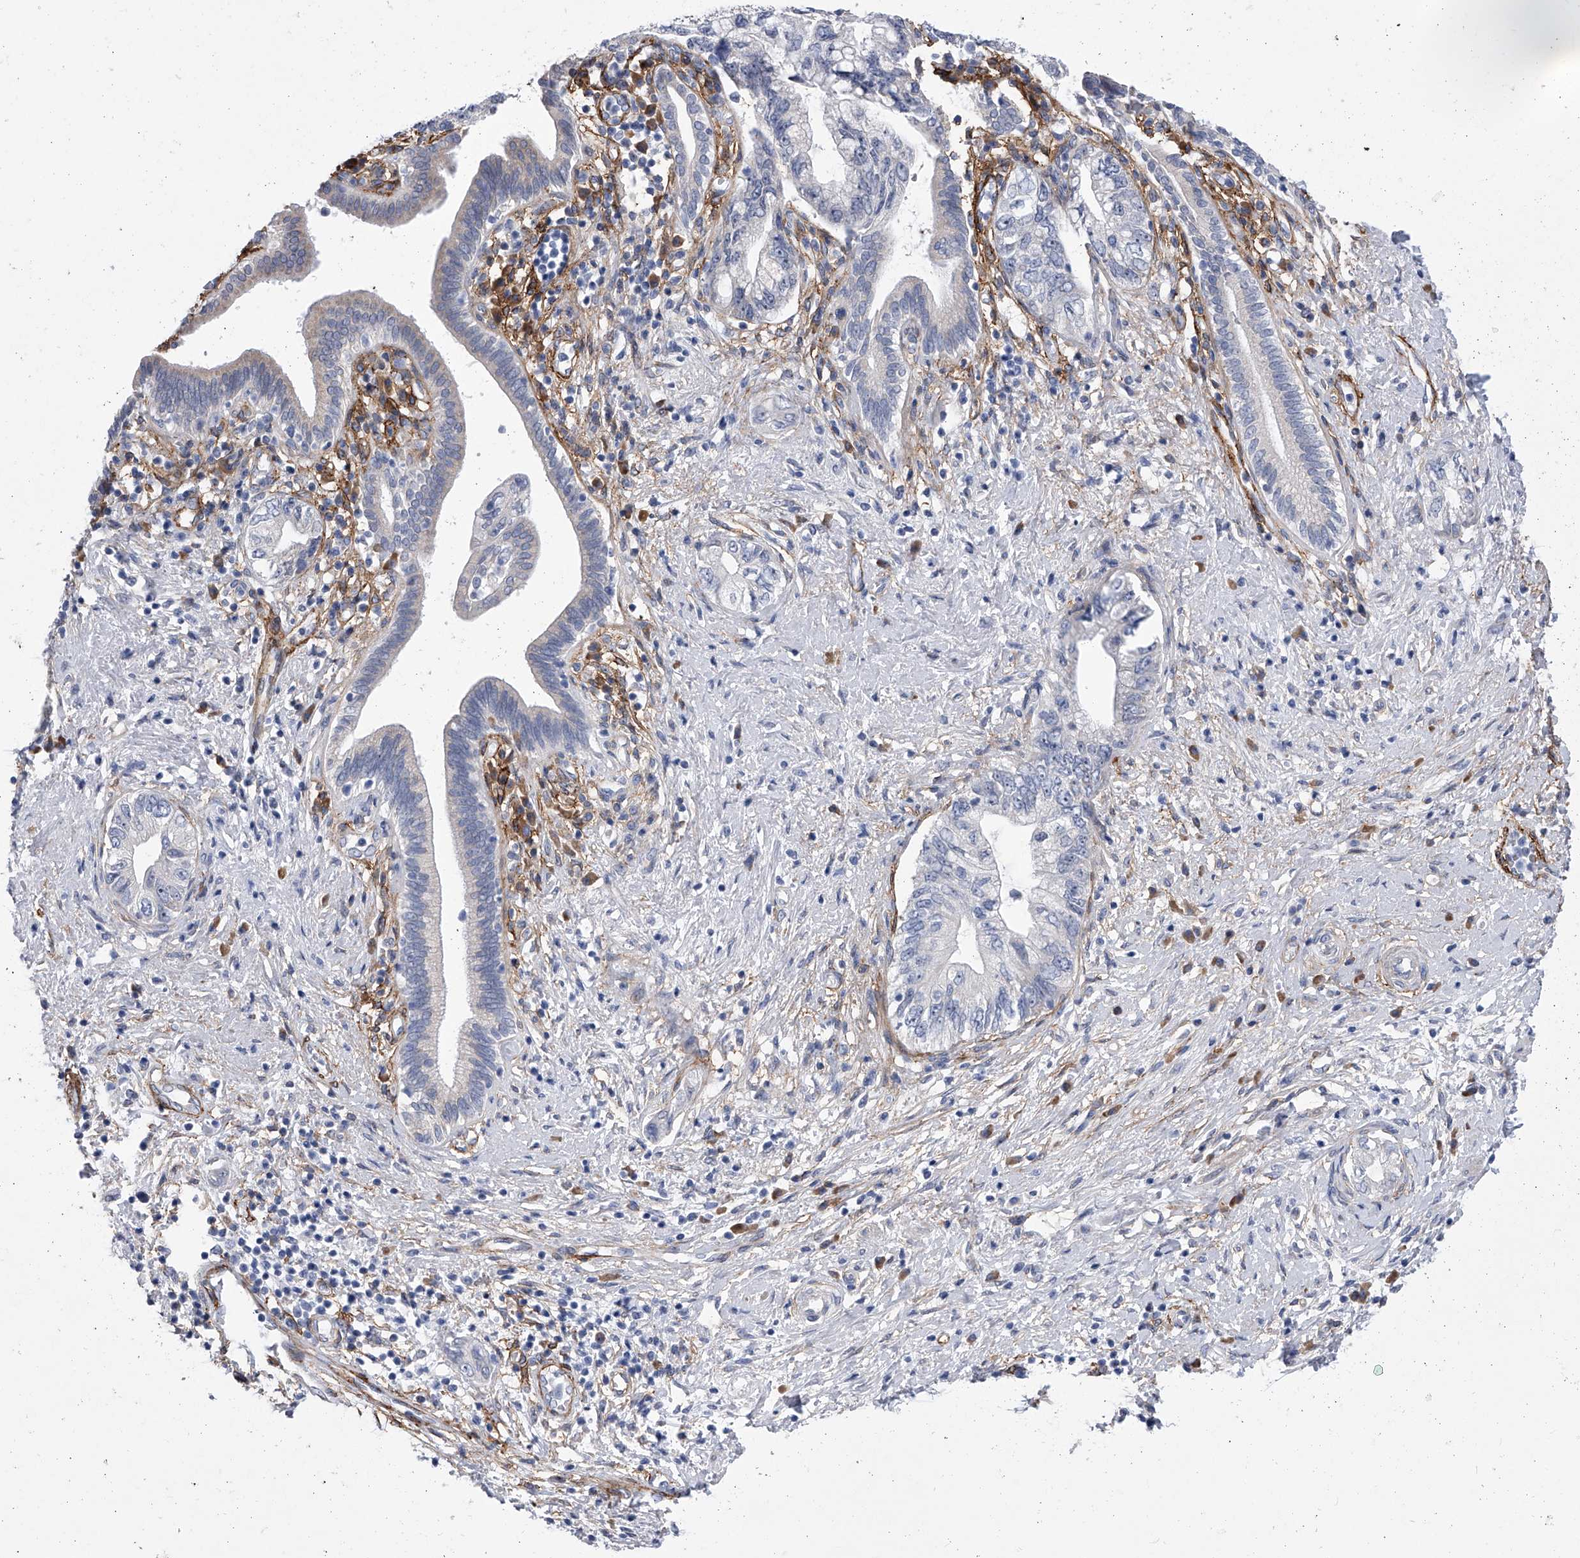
{"staining": {"intensity": "negative", "quantity": "none", "location": "none"}, "tissue": "pancreatic cancer", "cell_type": "Tumor cells", "image_type": "cancer", "snomed": [{"axis": "morphology", "description": "Adenocarcinoma, NOS"}, {"axis": "topography", "description": "Pancreas"}], "caption": "Human pancreatic cancer stained for a protein using immunohistochemistry displays no expression in tumor cells.", "gene": "ALG14", "patient": {"sex": "female", "age": 73}}